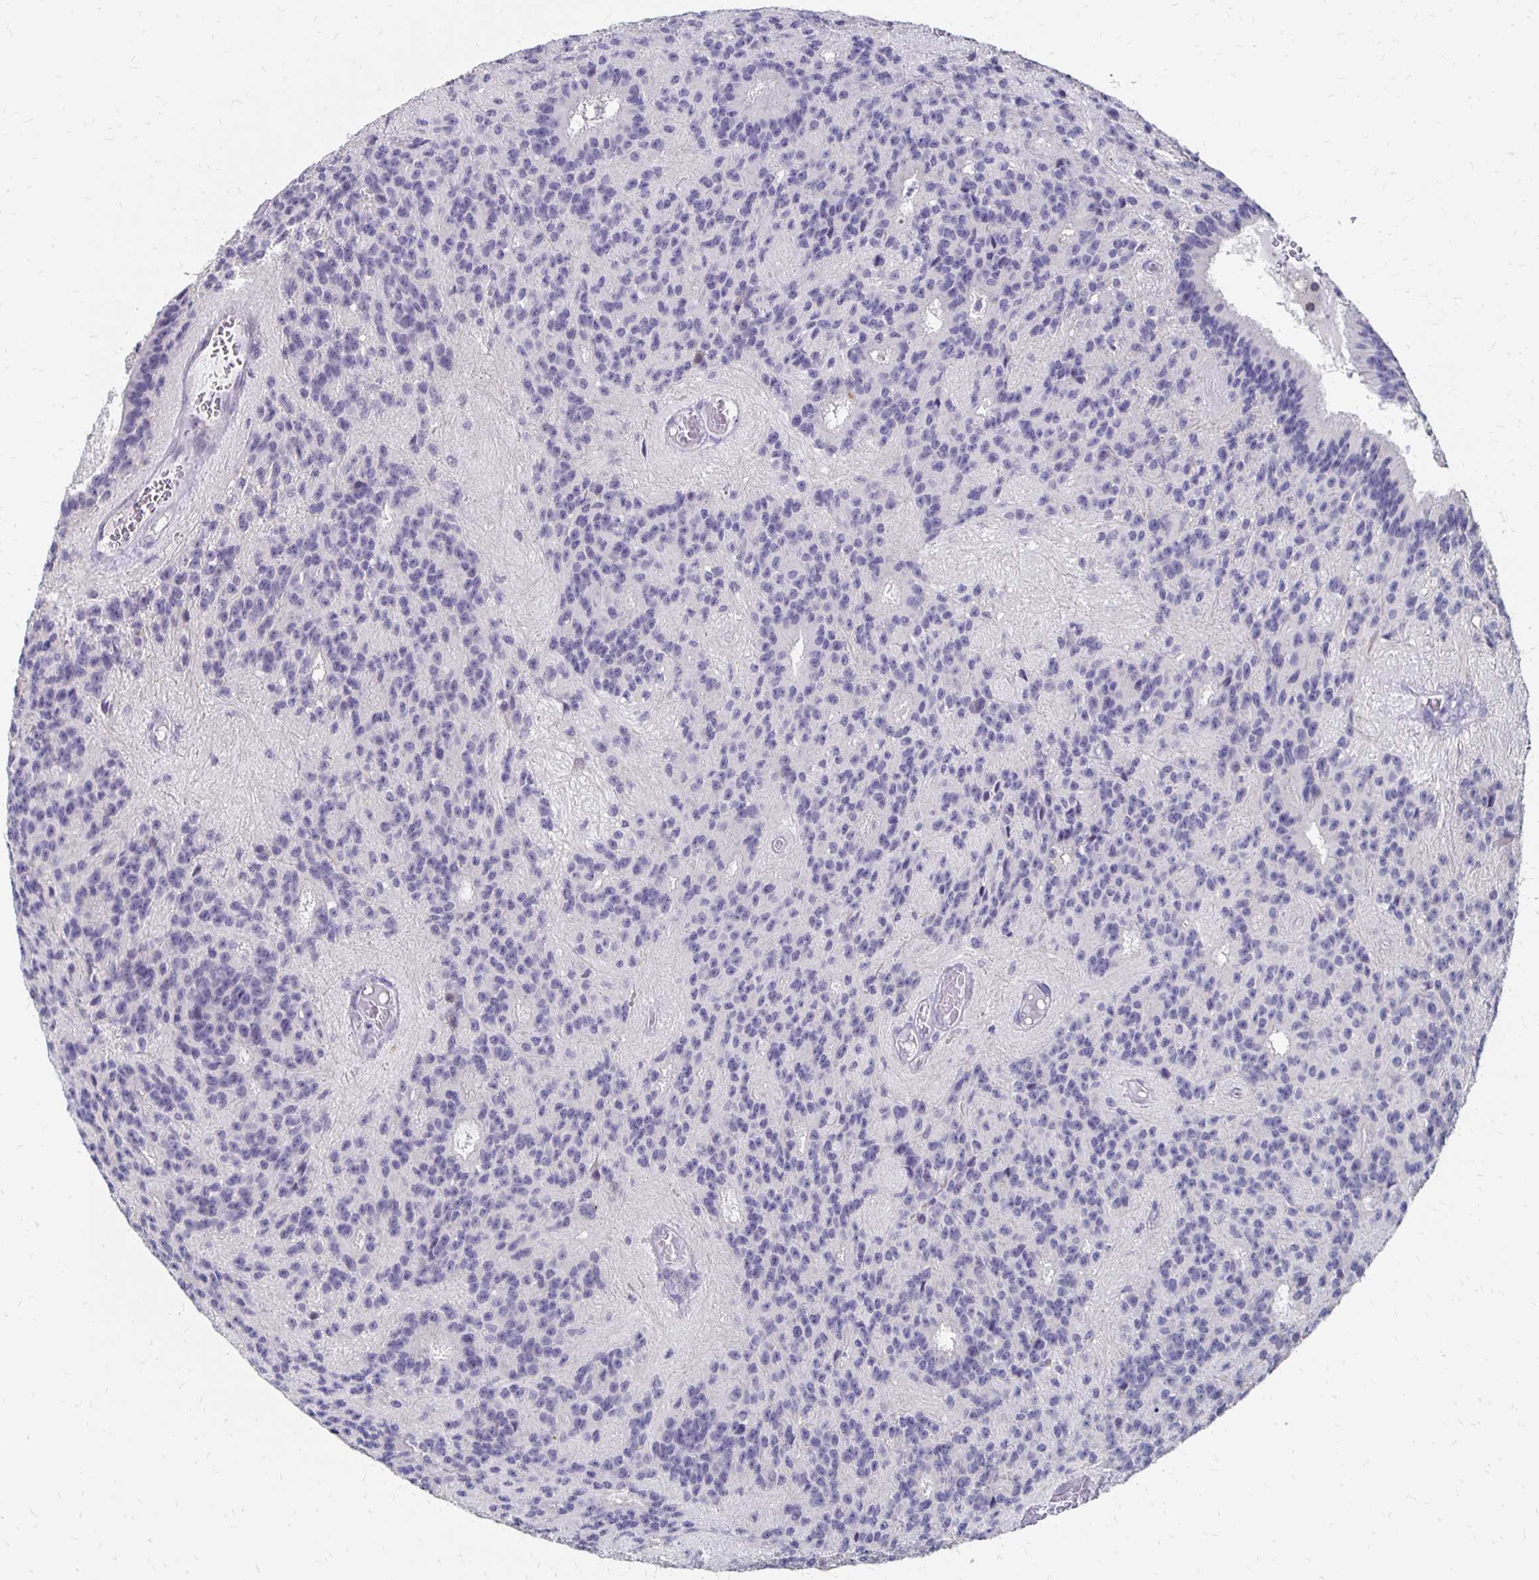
{"staining": {"intensity": "negative", "quantity": "none", "location": "none"}, "tissue": "glioma", "cell_type": "Tumor cells", "image_type": "cancer", "snomed": [{"axis": "morphology", "description": "Glioma, malignant, Low grade"}, {"axis": "topography", "description": "Brain"}], "caption": "The histopathology image exhibits no staining of tumor cells in glioma.", "gene": "ATOSB", "patient": {"sex": "male", "age": 31}}